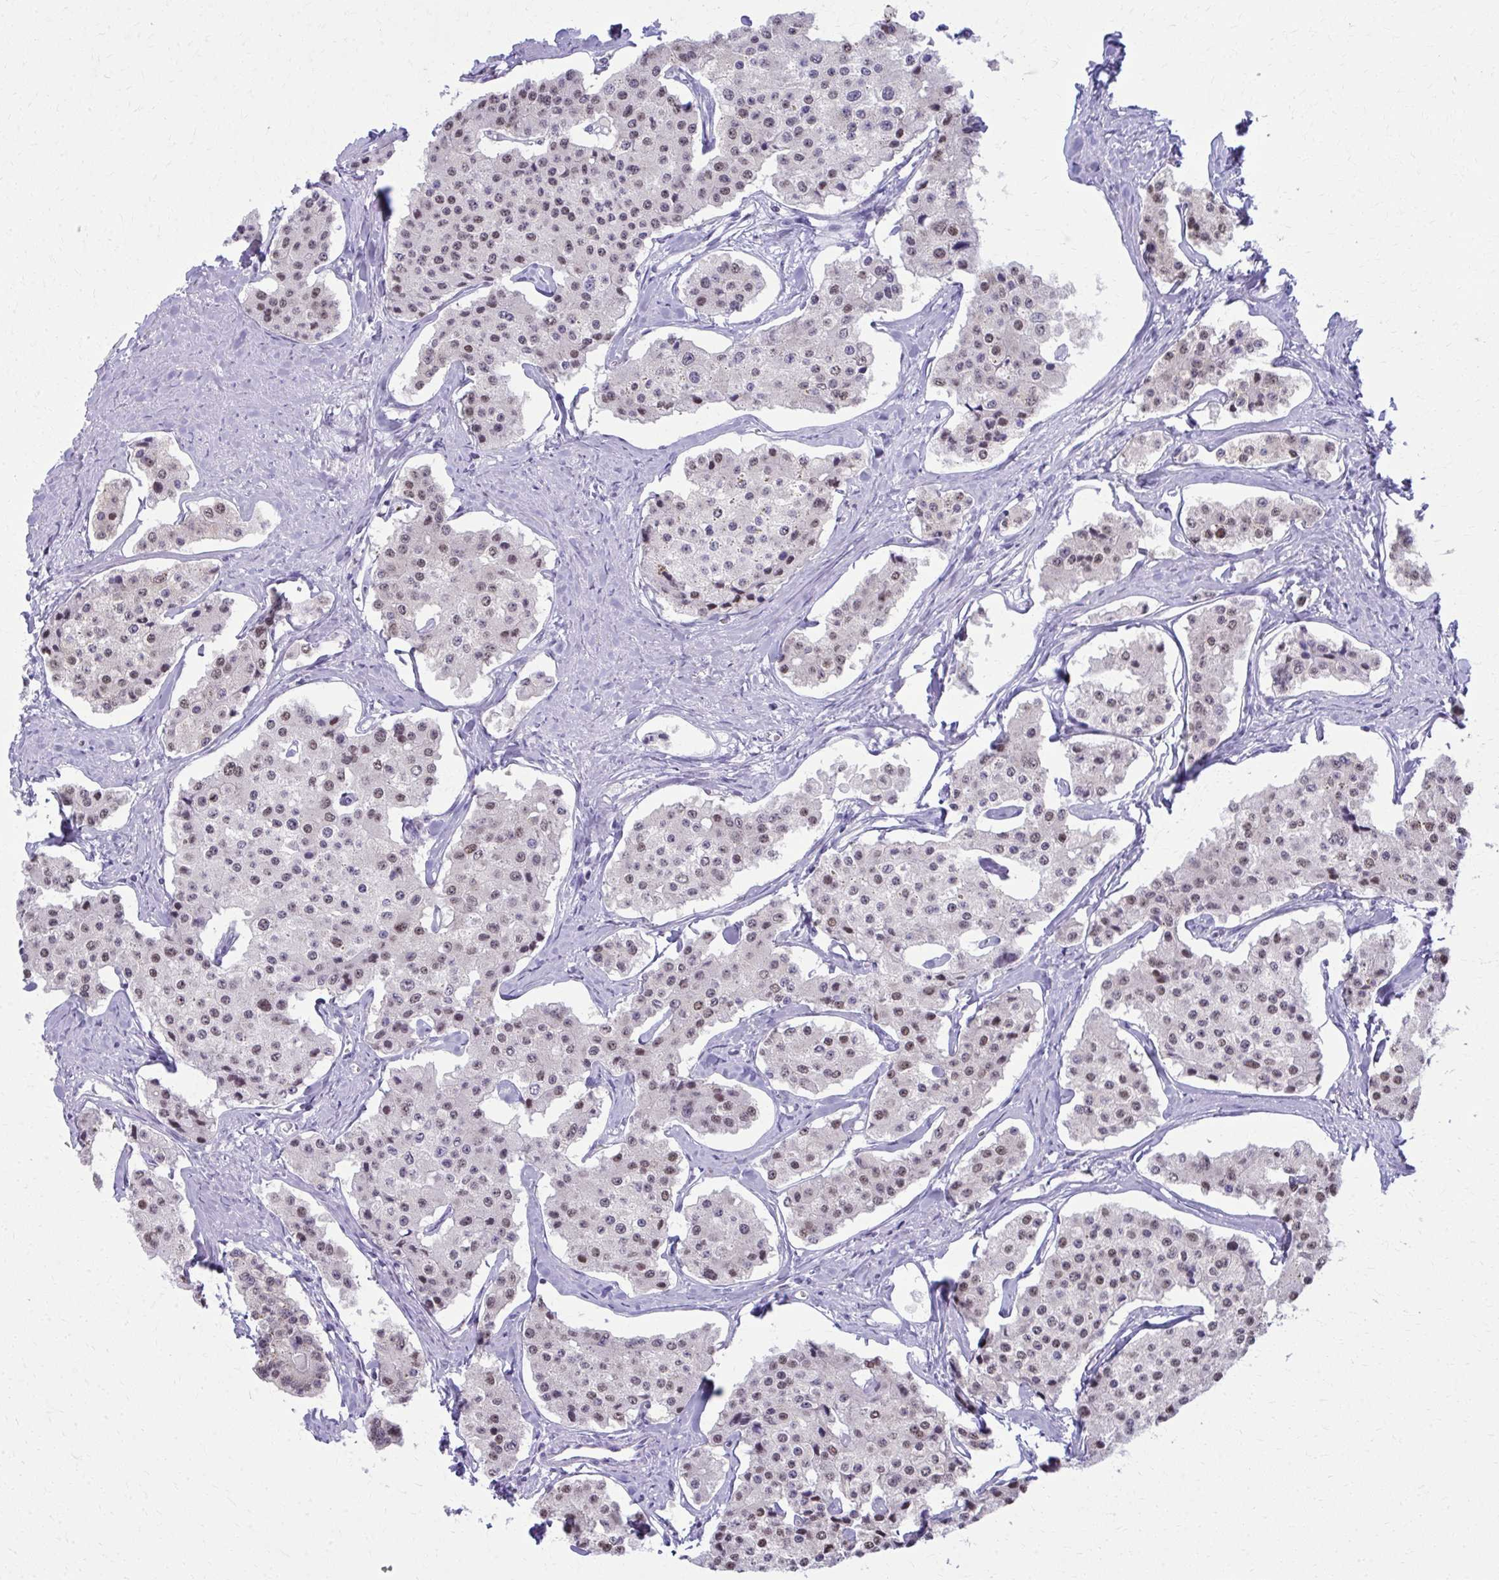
{"staining": {"intensity": "moderate", "quantity": "25%-75%", "location": "nuclear"}, "tissue": "carcinoid", "cell_type": "Tumor cells", "image_type": "cancer", "snomed": [{"axis": "morphology", "description": "Carcinoid, malignant, NOS"}, {"axis": "topography", "description": "Small intestine"}], "caption": "This histopathology image shows carcinoid stained with immunohistochemistry (IHC) to label a protein in brown. The nuclear of tumor cells show moderate positivity for the protein. Nuclei are counter-stained blue.", "gene": "SCLY", "patient": {"sex": "female", "age": 65}}